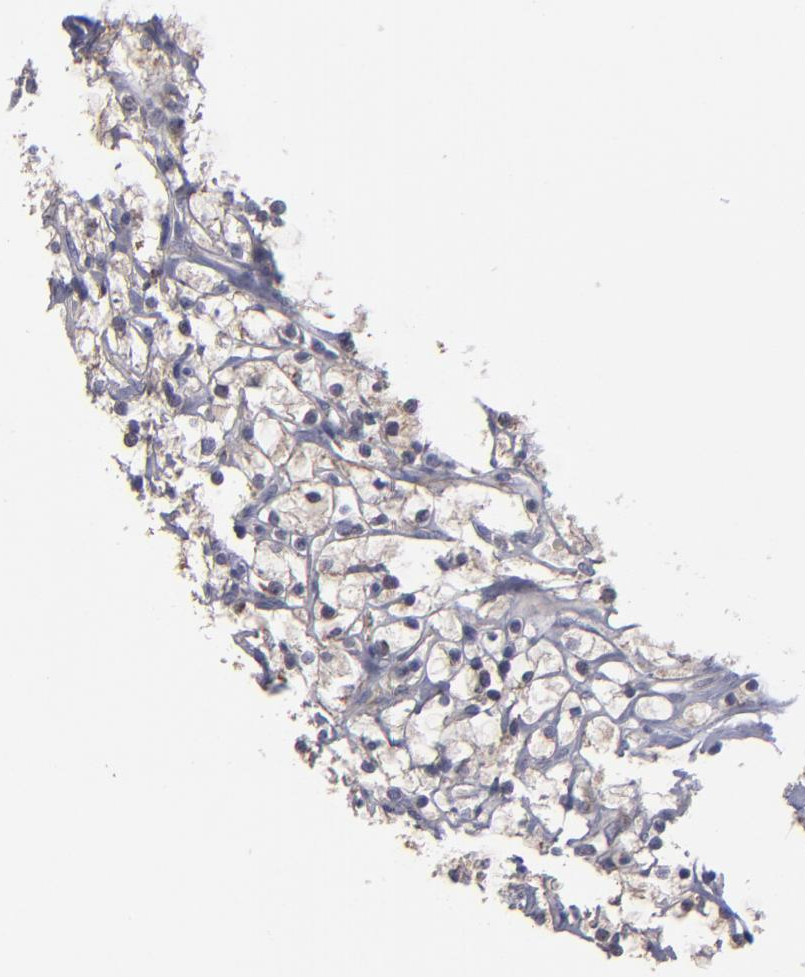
{"staining": {"intensity": "weak", "quantity": "<25%", "location": "cytoplasmic/membranous"}, "tissue": "renal cancer", "cell_type": "Tumor cells", "image_type": "cancer", "snomed": [{"axis": "morphology", "description": "Adenocarcinoma, NOS"}, {"axis": "topography", "description": "Kidney"}], "caption": "A micrograph of human renal cancer is negative for staining in tumor cells.", "gene": "MYOM2", "patient": {"sex": "female", "age": 73}}